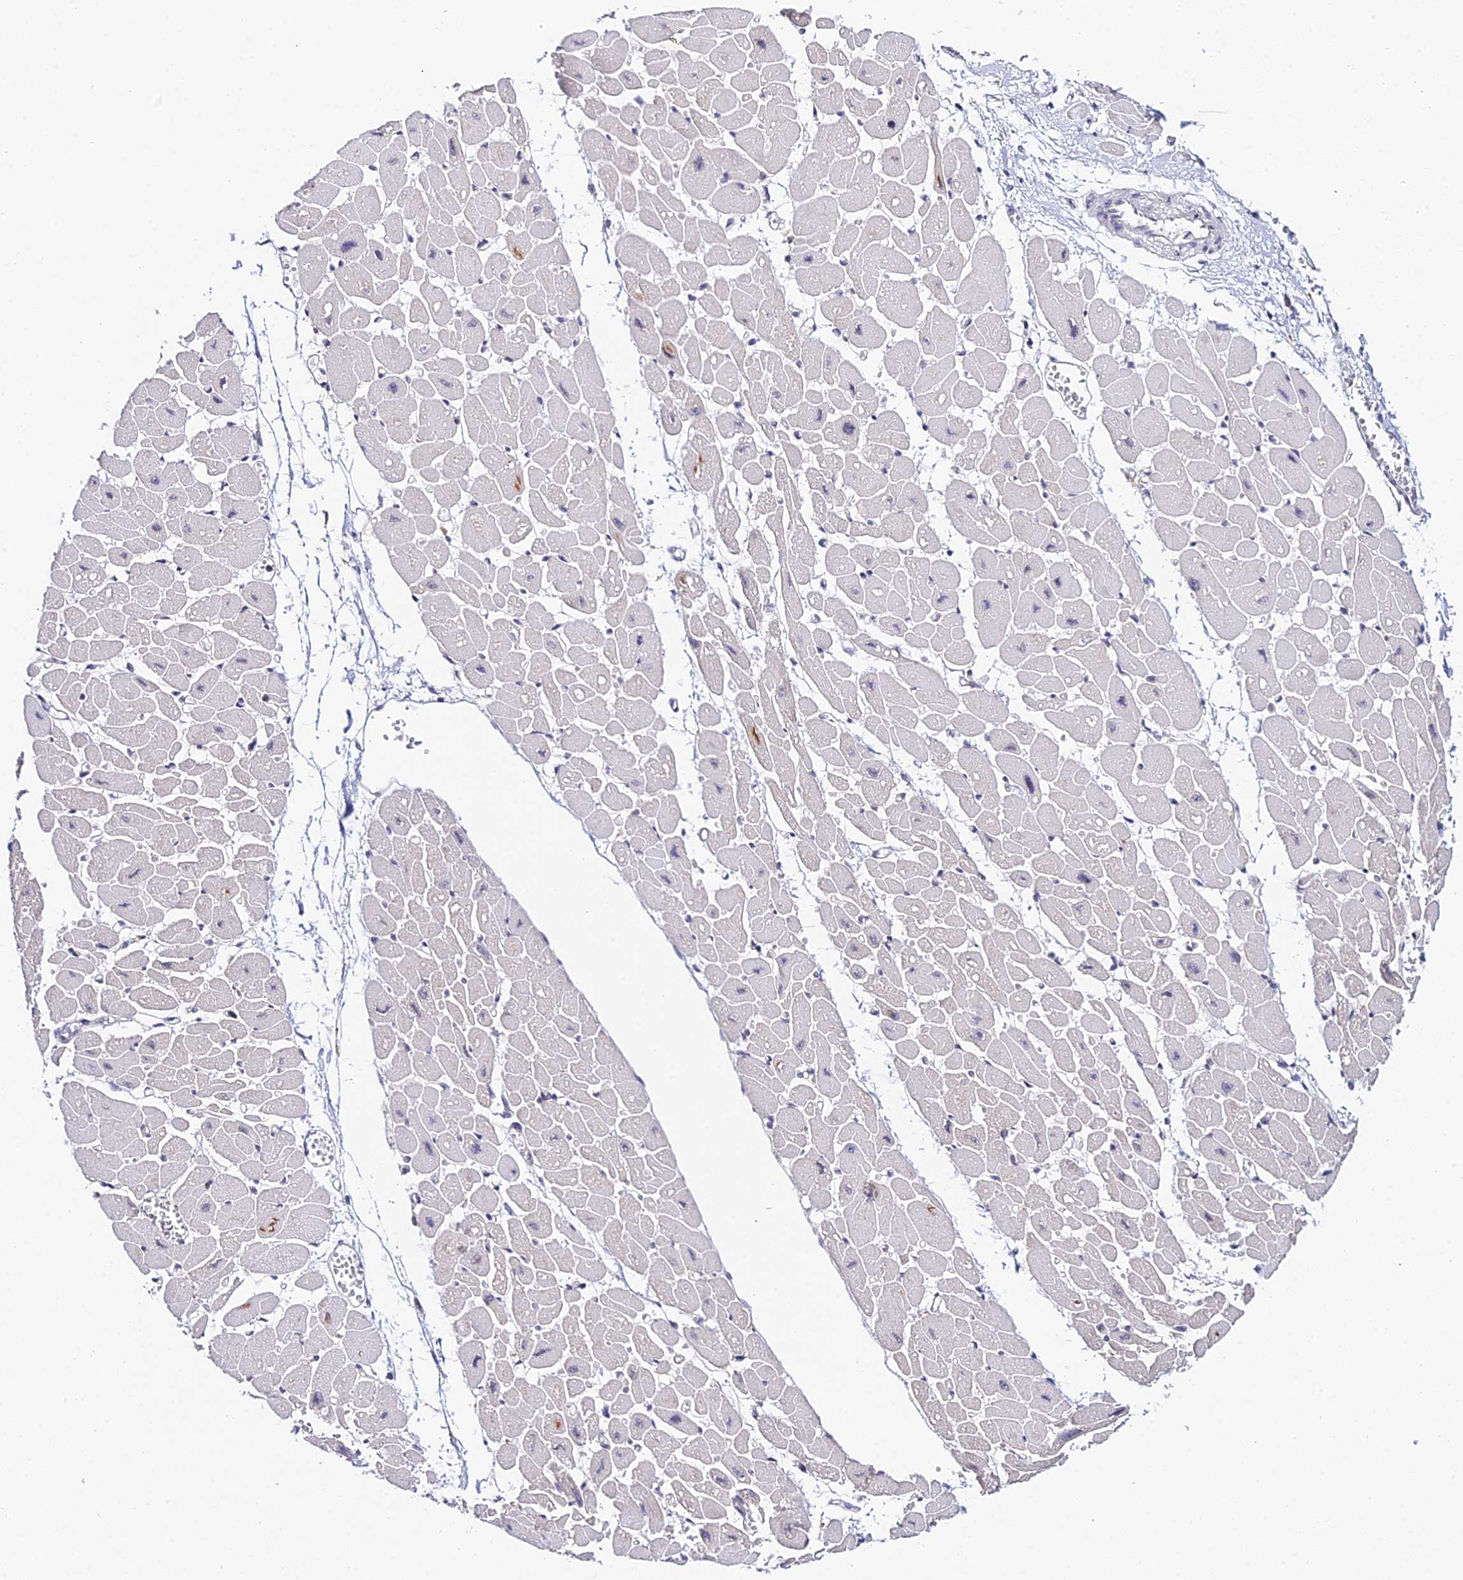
{"staining": {"intensity": "weak", "quantity": "<25%", "location": "cytoplasmic/membranous,nuclear"}, "tissue": "heart muscle", "cell_type": "Cardiomyocytes", "image_type": "normal", "snomed": [{"axis": "morphology", "description": "Normal tissue, NOS"}, {"axis": "topography", "description": "Heart"}], "caption": "Cardiomyocytes are negative for brown protein staining in normal heart muscle. (DAB immunohistochemistry, high magnification).", "gene": "TEKT1", "patient": {"sex": "female", "age": 54}}